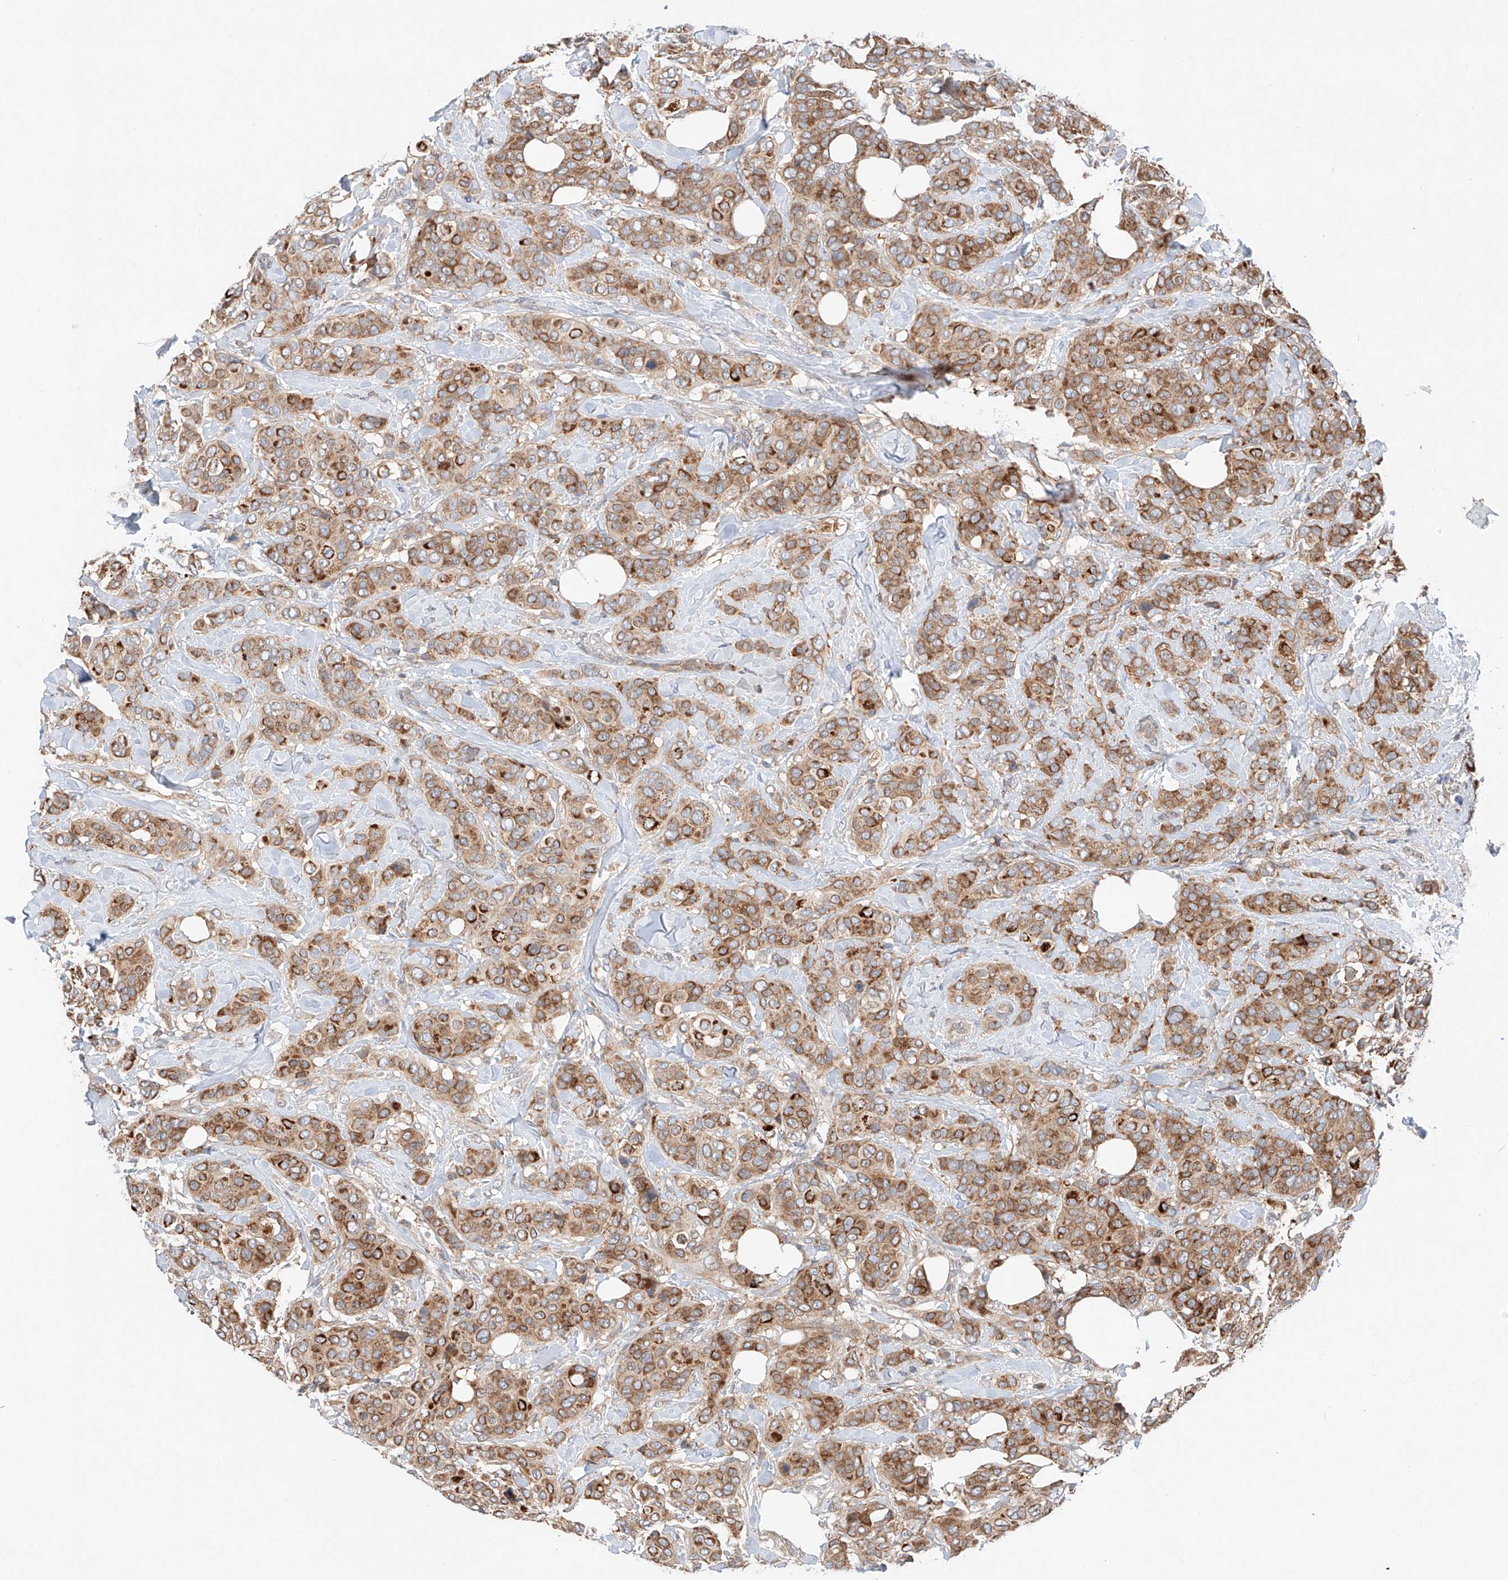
{"staining": {"intensity": "moderate", "quantity": ">75%", "location": "cytoplasmic/membranous"}, "tissue": "breast cancer", "cell_type": "Tumor cells", "image_type": "cancer", "snomed": [{"axis": "morphology", "description": "Lobular carcinoma"}, {"axis": "topography", "description": "Breast"}], "caption": "Human breast lobular carcinoma stained with a brown dye shows moderate cytoplasmic/membranous positive positivity in about >75% of tumor cells.", "gene": "RUSC1", "patient": {"sex": "female", "age": 51}}